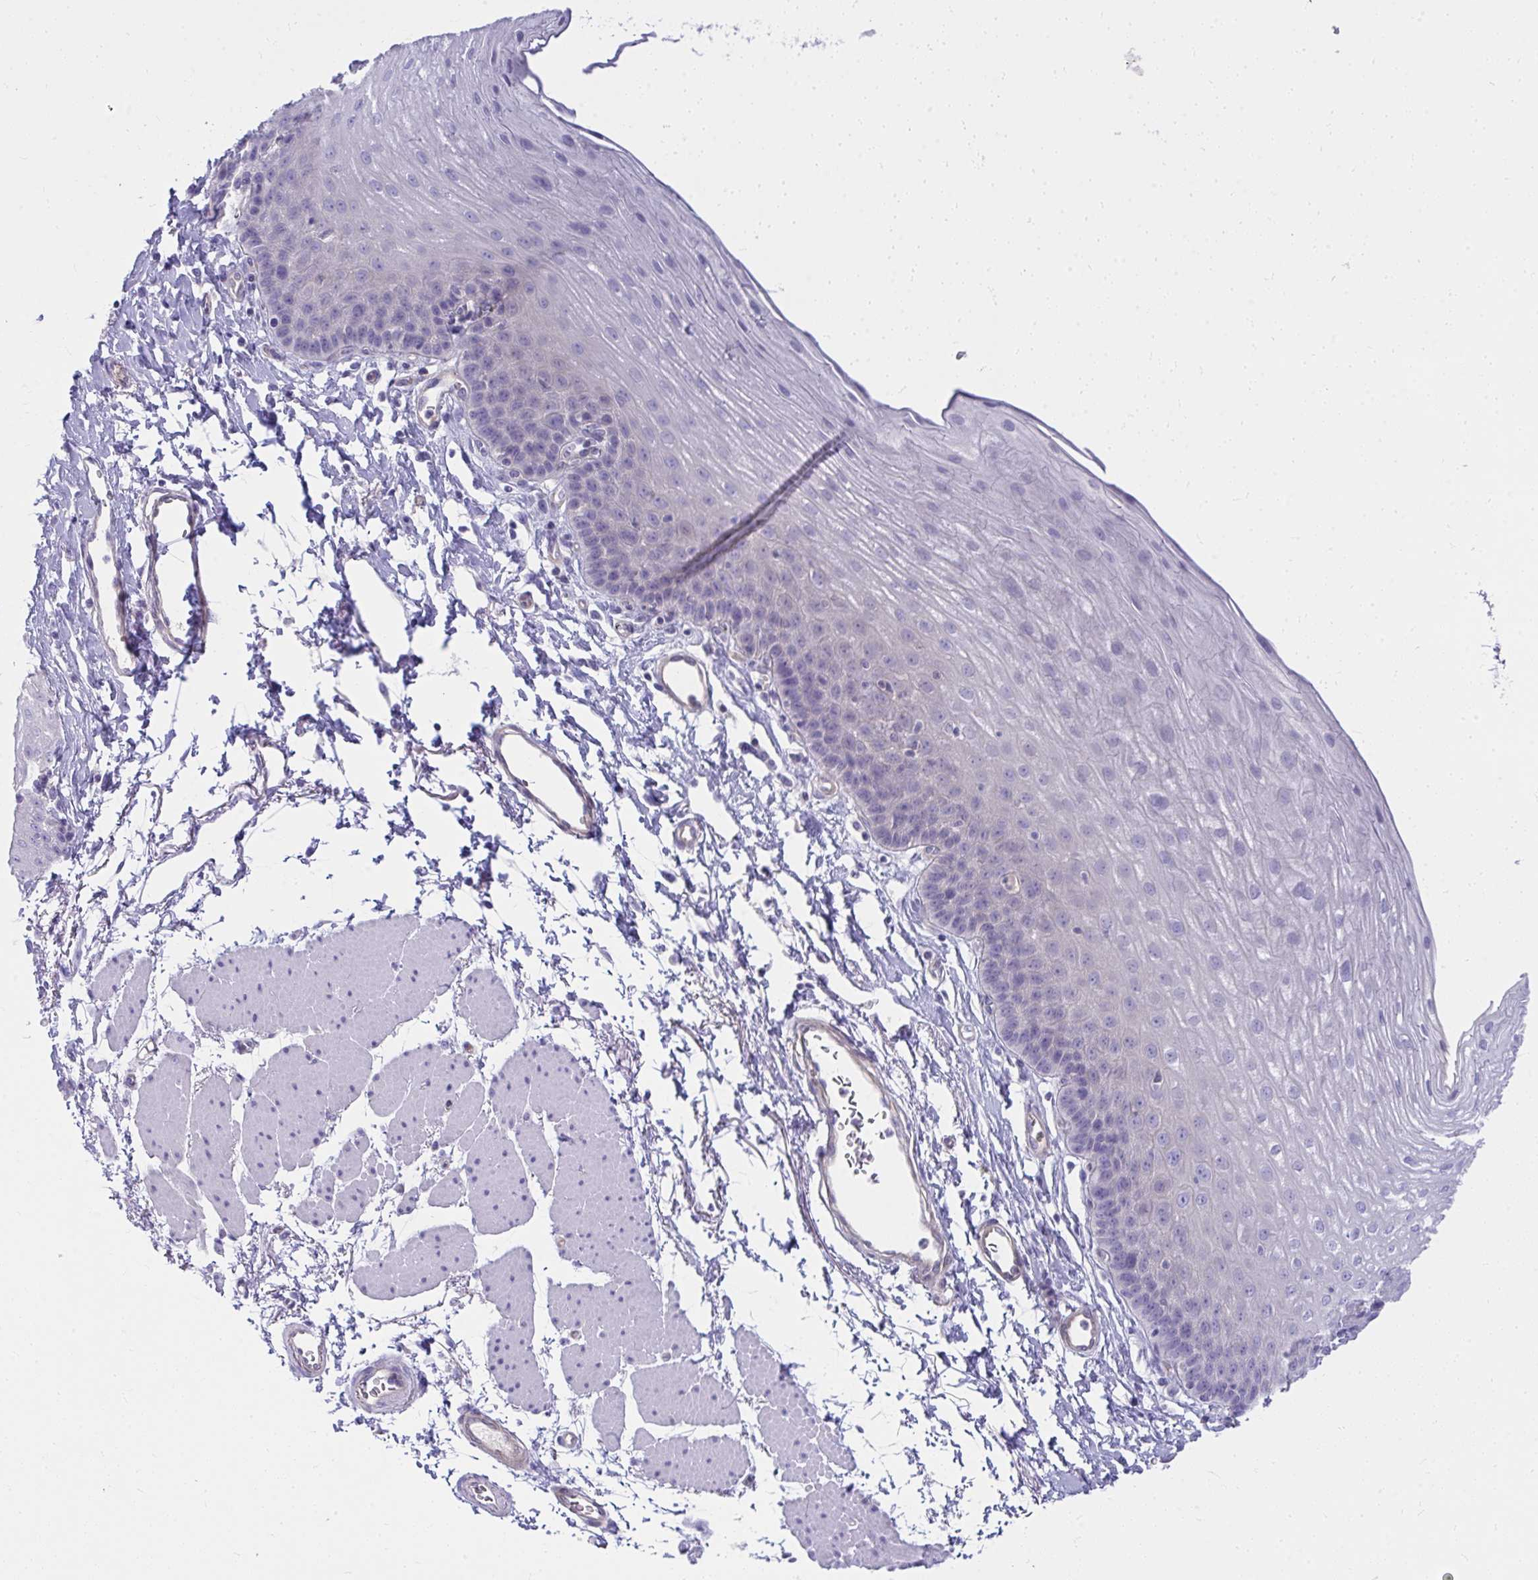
{"staining": {"intensity": "negative", "quantity": "none", "location": "none"}, "tissue": "esophagus", "cell_type": "Squamous epithelial cells", "image_type": "normal", "snomed": [{"axis": "morphology", "description": "Normal tissue, NOS"}, {"axis": "topography", "description": "Esophagus"}], "caption": "A high-resolution image shows IHC staining of normal esophagus, which exhibits no significant positivity in squamous epithelial cells.", "gene": "LRRC36", "patient": {"sex": "female", "age": 81}}